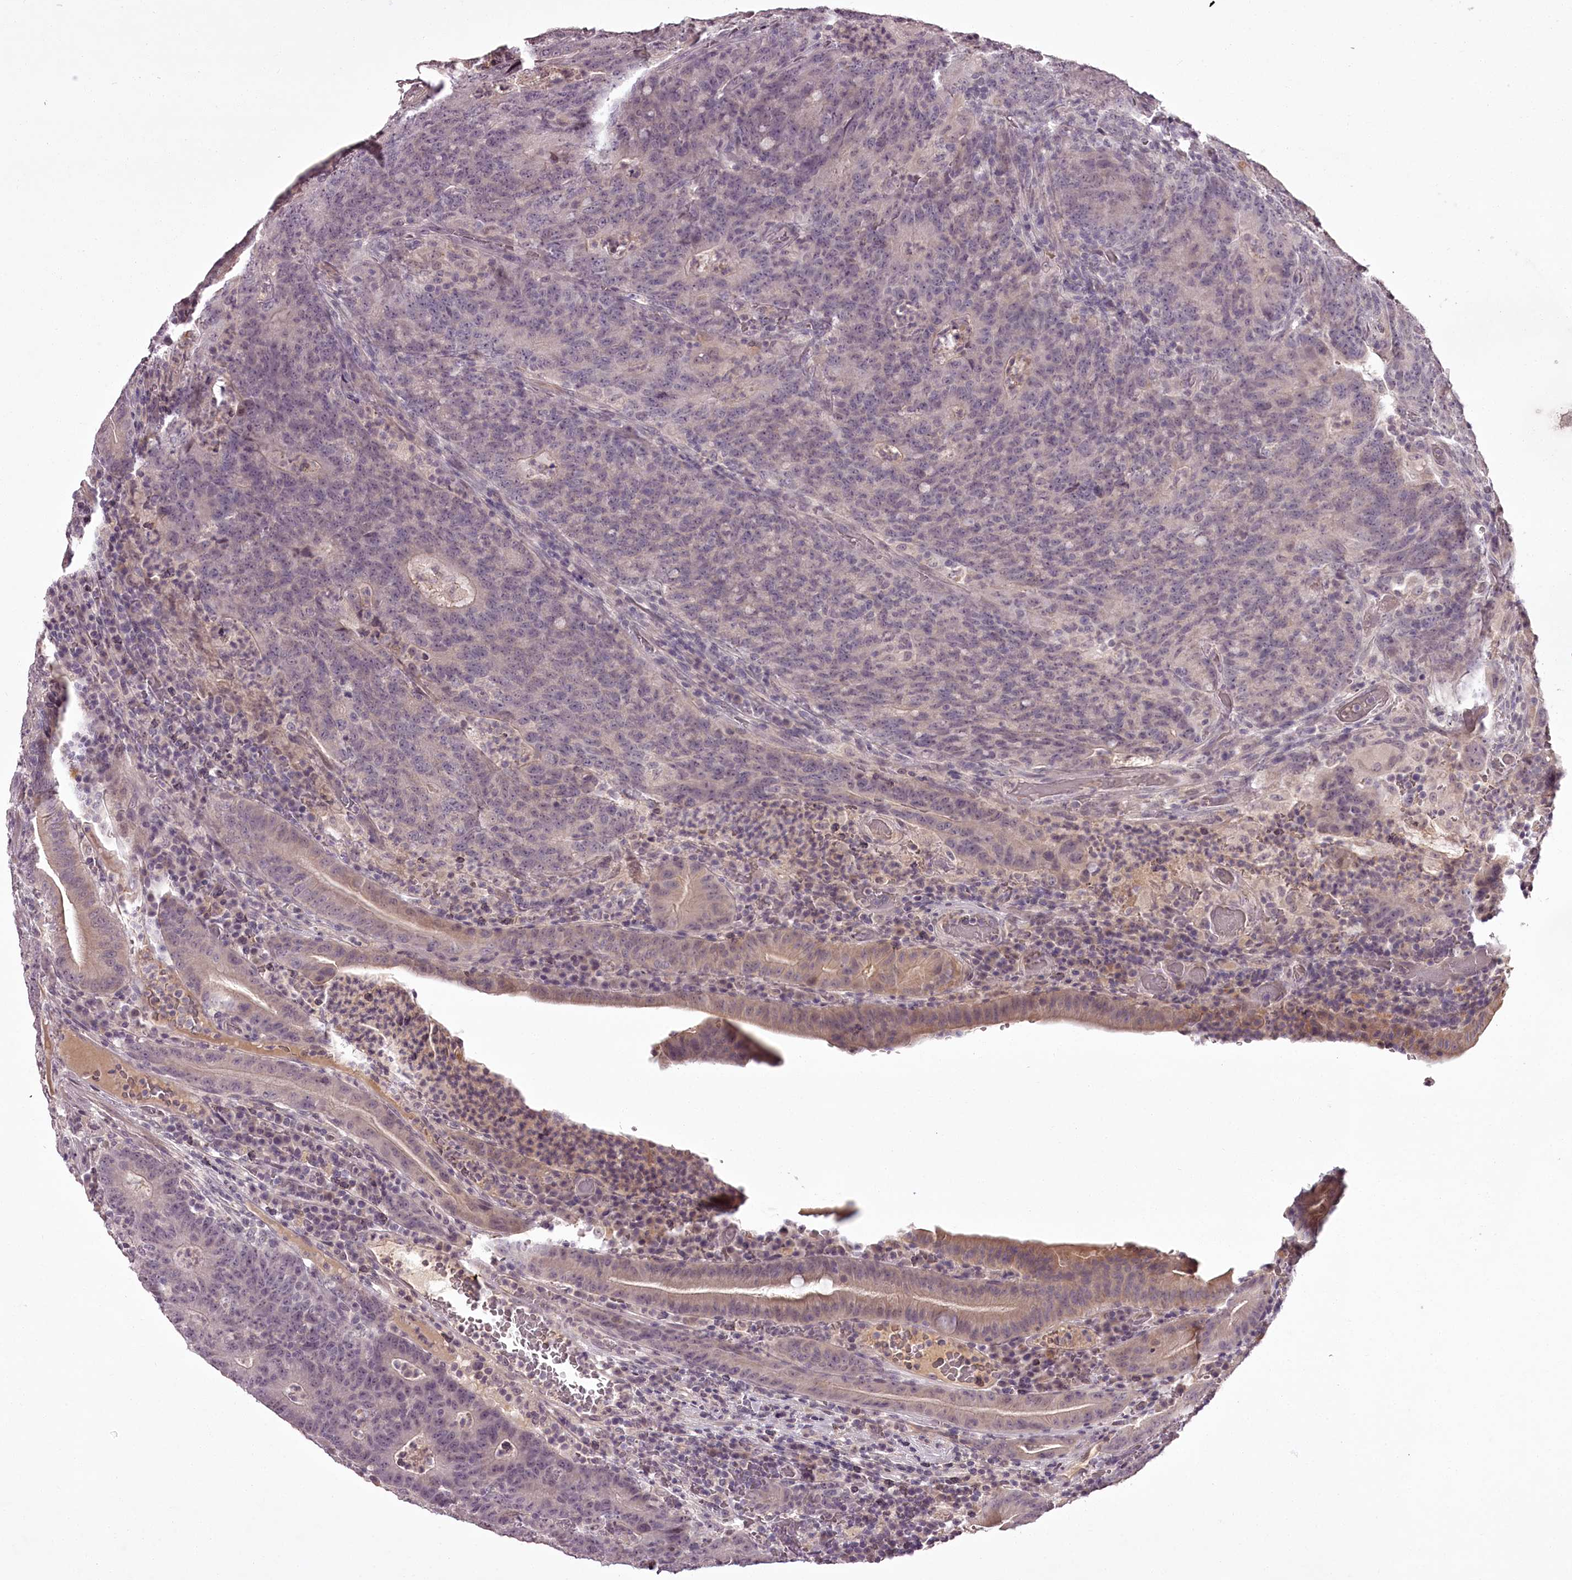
{"staining": {"intensity": "moderate", "quantity": "<25%", "location": "cytoplasmic/membranous"}, "tissue": "colorectal cancer", "cell_type": "Tumor cells", "image_type": "cancer", "snomed": [{"axis": "morphology", "description": "Normal tissue, NOS"}, {"axis": "morphology", "description": "Adenocarcinoma, NOS"}, {"axis": "topography", "description": "Colon"}], "caption": "Moderate cytoplasmic/membranous expression for a protein is appreciated in about <25% of tumor cells of adenocarcinoma (colorectal) using immunohistochemistry.", "gene": "RBMXL2", "patient": {"sex": "female", "age": 75}}